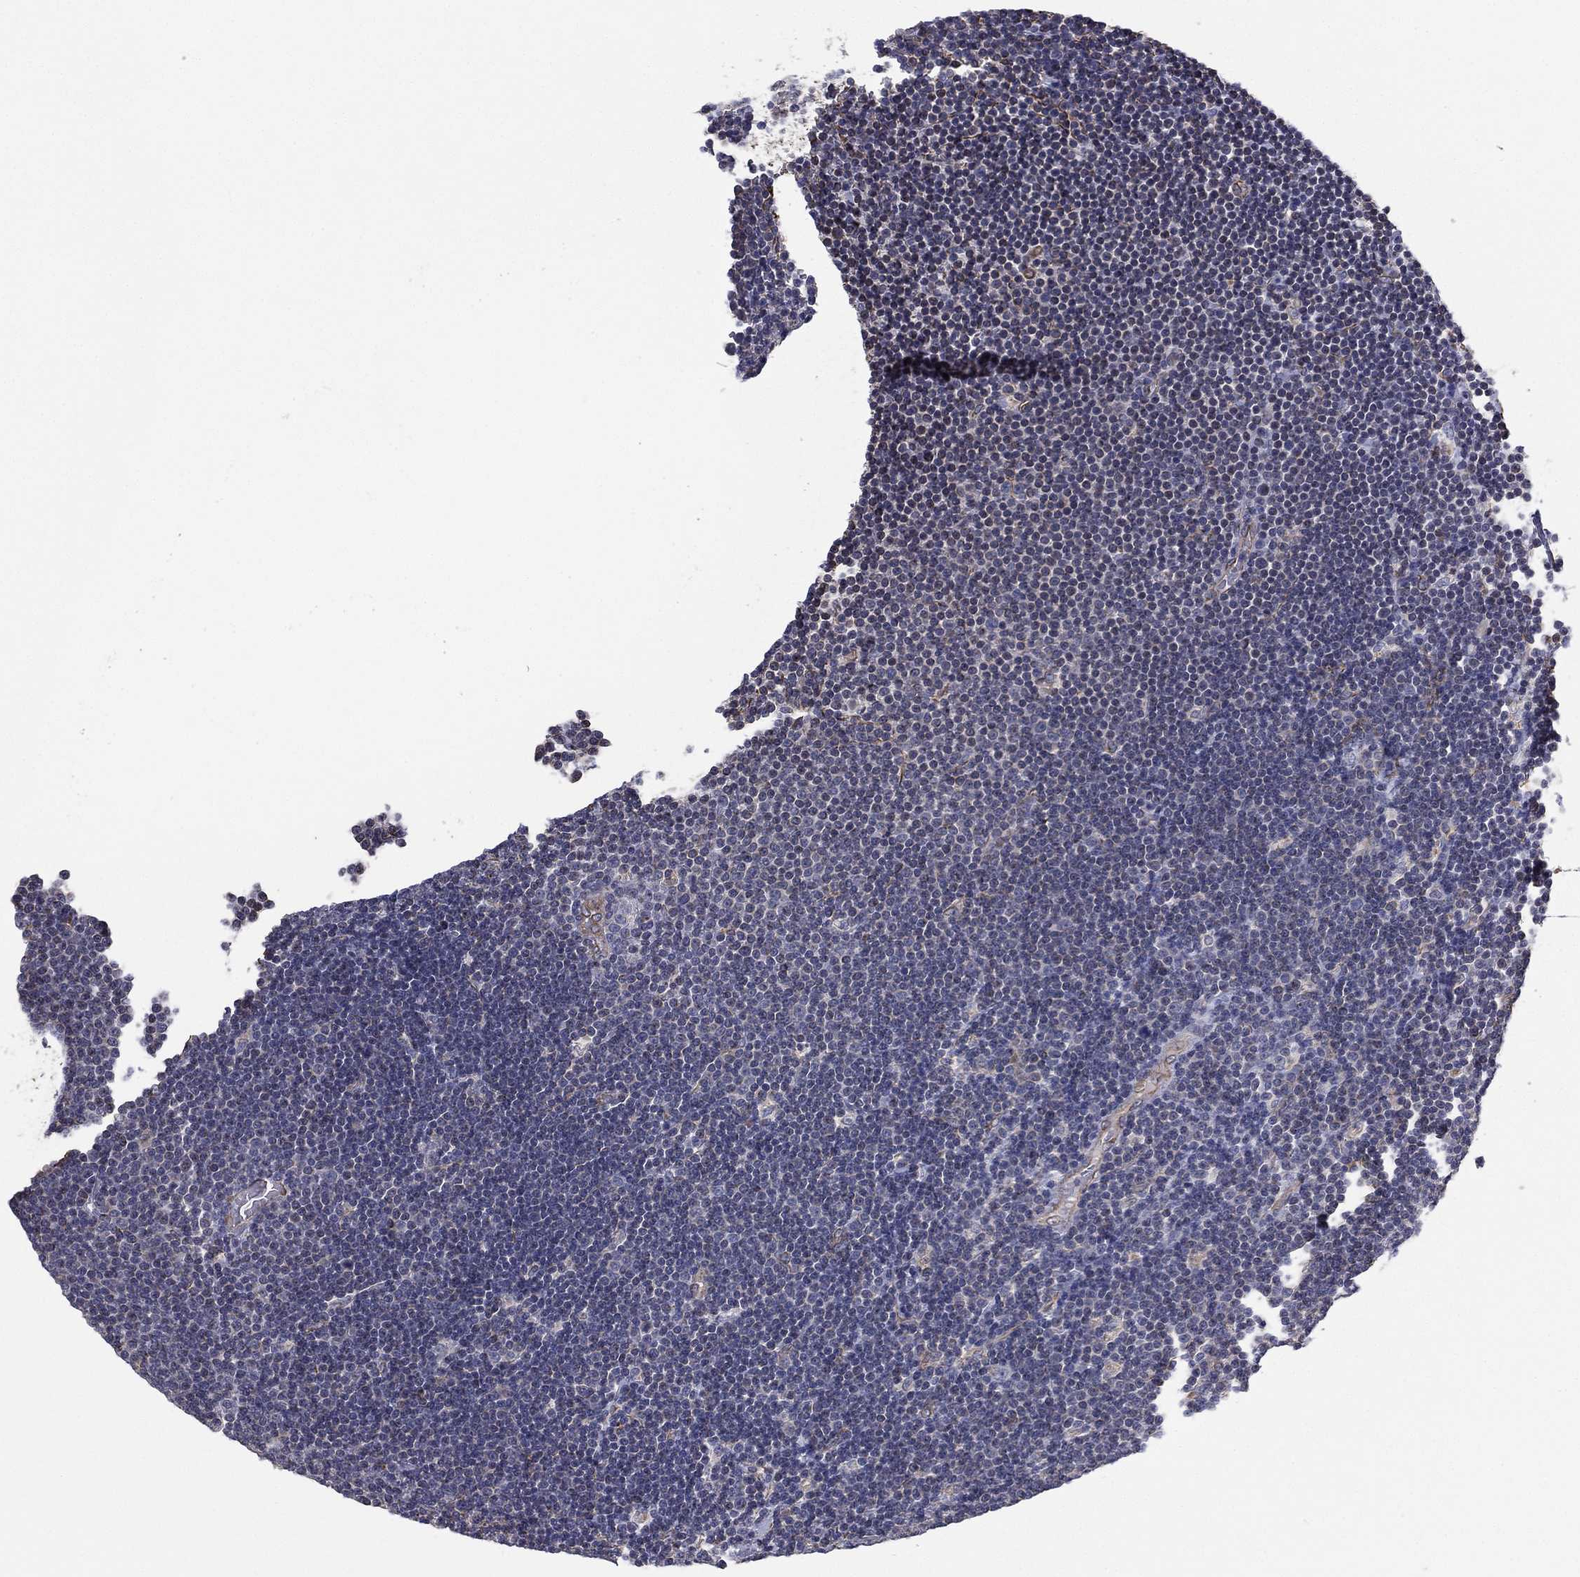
{"staining": {"intensity": "negative", "quantity": "none", "location": "none"}, "tissue": "lymphoma", "cell_type": "Tumor cells", "image_type": "cancer", "snomed": [{"axis": "morphology", "description": "Malignant lymphoma, non-Hodgkin's type, Low grade"}, {"axis": "topography", "description": "Brain"}], "caption": "Histopathology image shows no protein expression in tumor cells of lymphoma tissue.", "gene": "SCUBE1", "patient": {"sex": "female", "age": 66}}